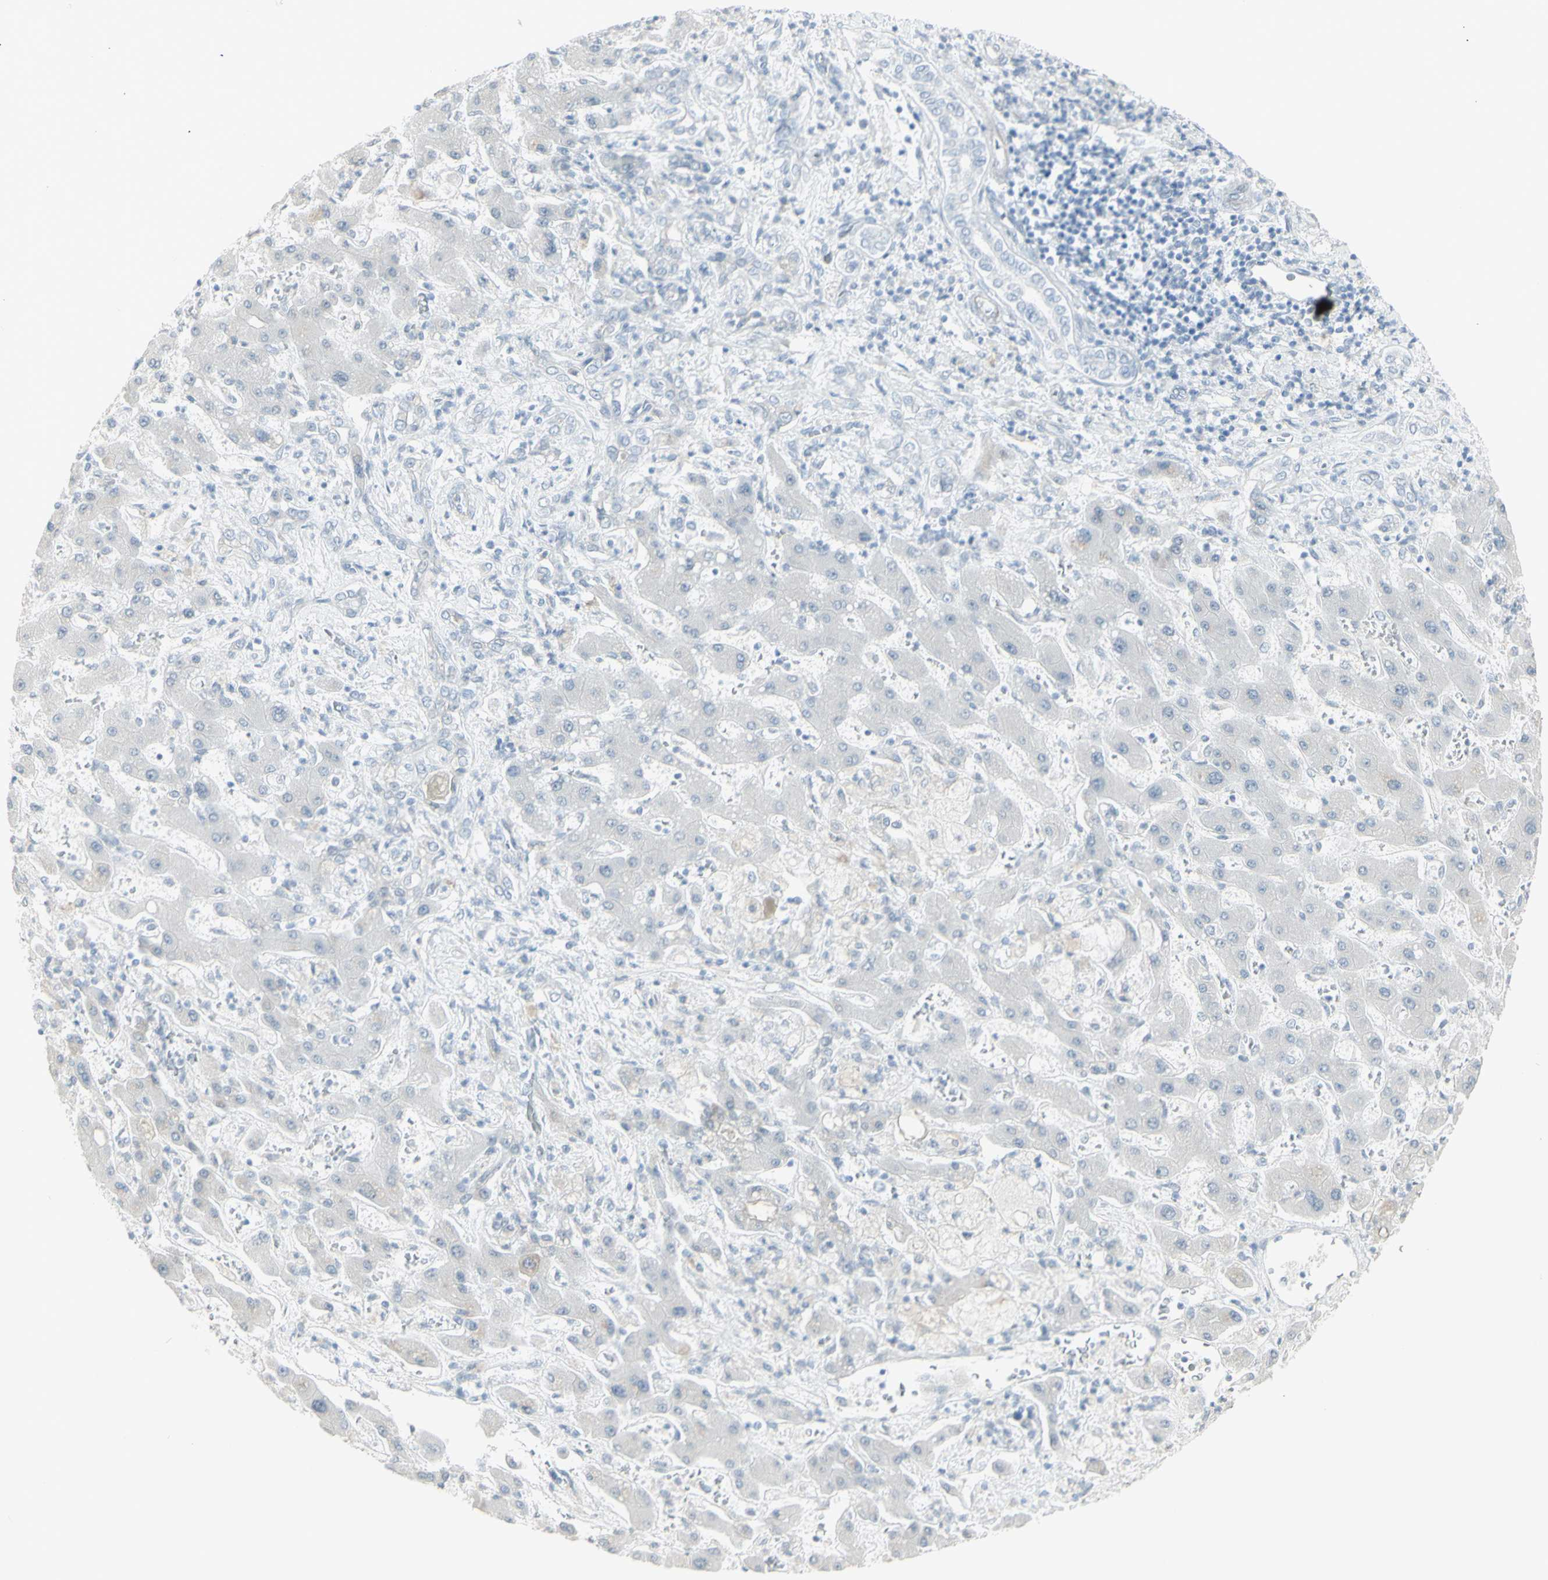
{"staining": {"intensity": "negative", "quantity": "none", "location": "none"}, "tissue": "liver cancer", "cell_type": "Tumor cells", "image_type": "cancer", "snomed": [{"axis": "morphology", "description": "Cholangiocarcinoma"}, {"axis": "topography", "description": "Liver"}], "caption": "Protein analysis of liver cholangiocarcinoma shows no significant positivity in tumor cells.", "gene": "YBX2", "patient": {"sex": "male", "age": 50}}